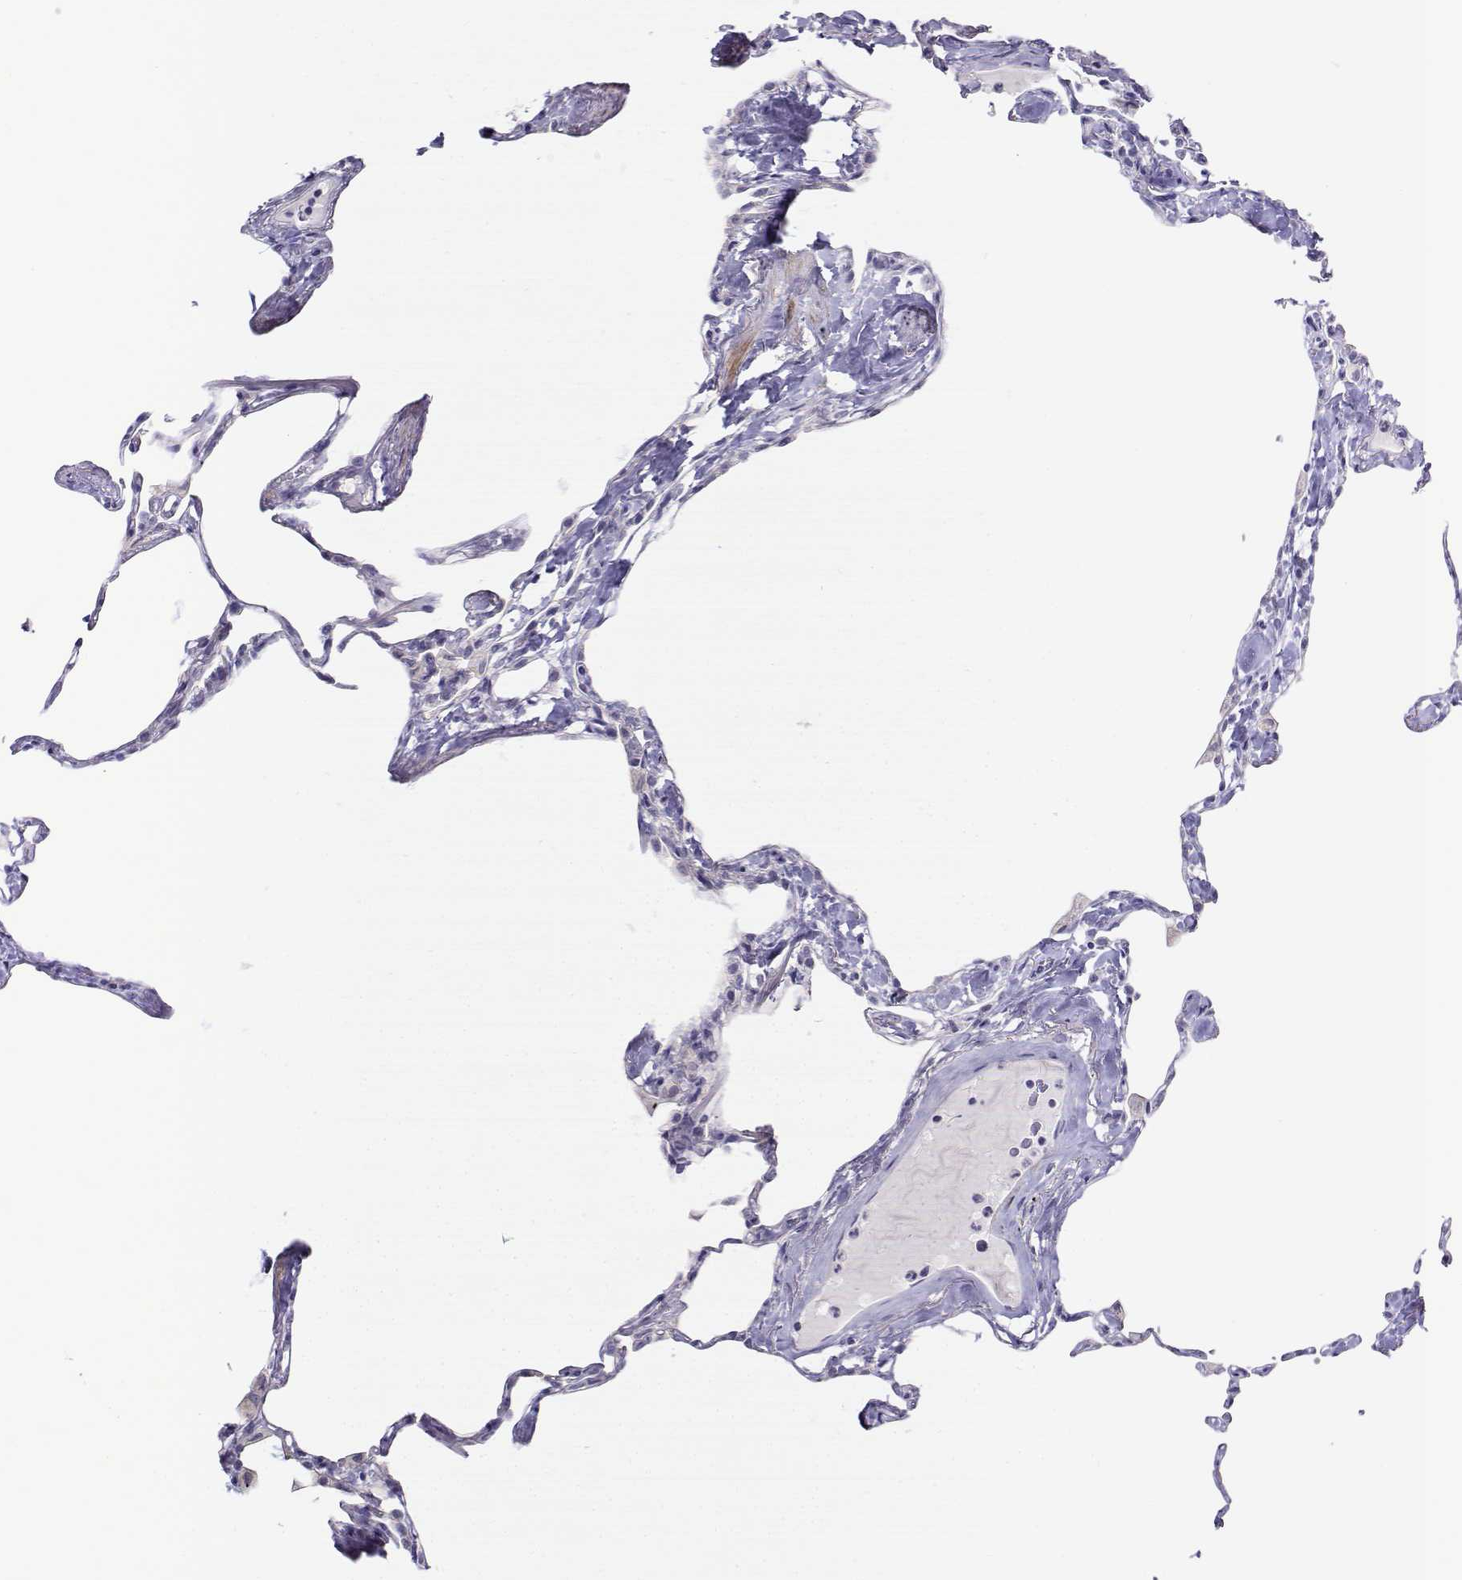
{"staining": {"intensity": "negative", "quantity": "none", "location": "none"}, "tissue": "lung", "cell_type": "Alveolar cells", "image_type": "normal", "snomed": [{"axis": "morphology", "description": "Normal tissue, NOS"}, {"axis": "topography", "description": "Lung"}], "caption": "High power microscopy histopathology image of an IHC image of benign lung, revealing no significant staining in alveolar cells.", "gene": "NOS1AP", "patient": {"sex": "male", "age": 65}}